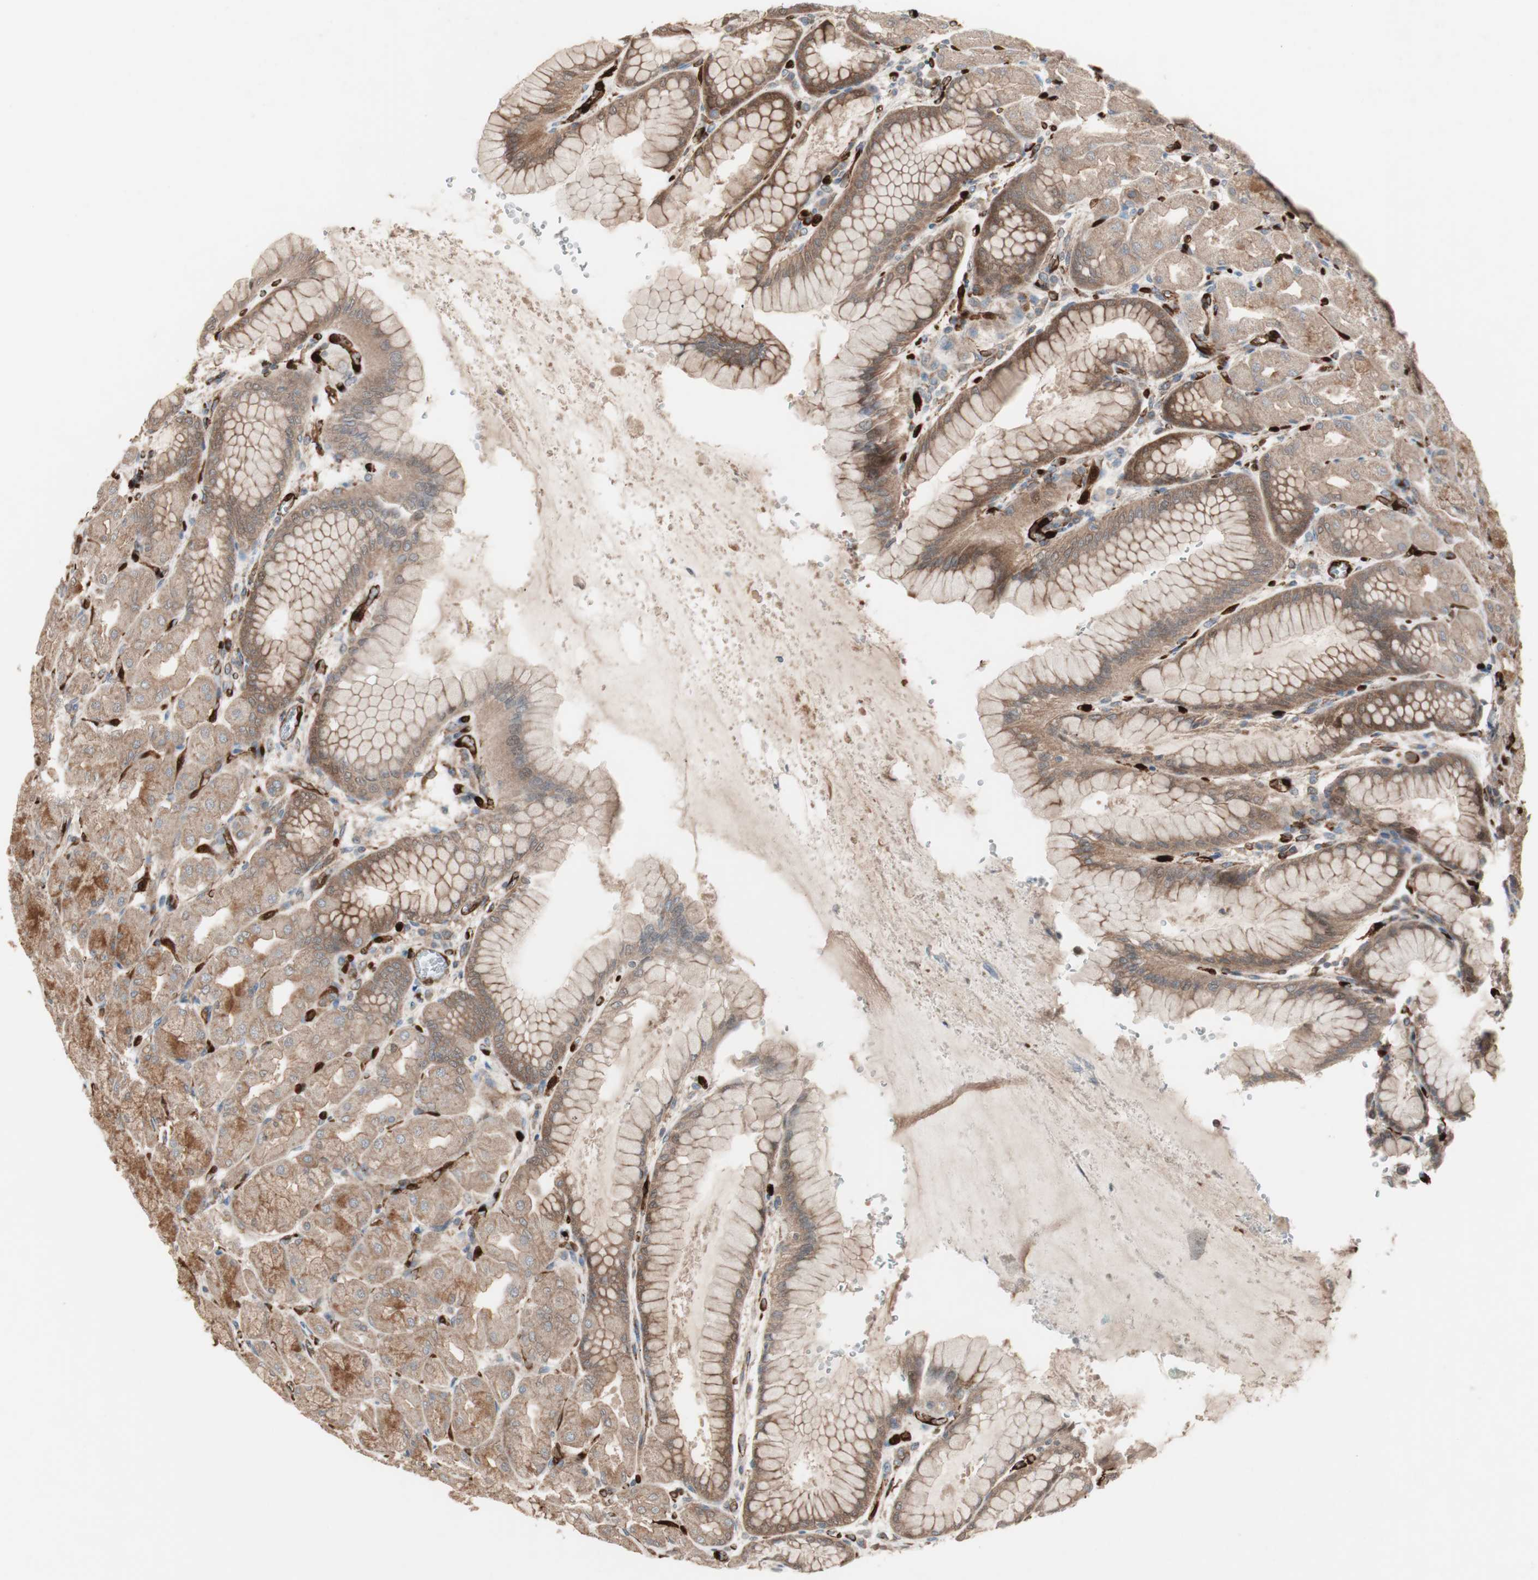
{"staining": {"intensity": "strong", "quantity": ">75%", "location": "cytoplasmic/membranous"}, "tissue": "stomach", "cell_type": "Glandular cells", "image_type": "normal", "snomed": [{"axis": "morphology", "description": "Normal tissue, NOS"}, {"axis": "topography", "description": "Stomach, upper"}], "caption": "This photomicrograph demonstrates benign stomach stained with immunohistochemistry (IHC) to label a protein in brown. The cytoplasmic/membranous of glandular cells show strong positivity for the protein. Nuclei are counter-stained blue.", "gene": "STAB1", "patient": {"sex": "female", "age": 56}}